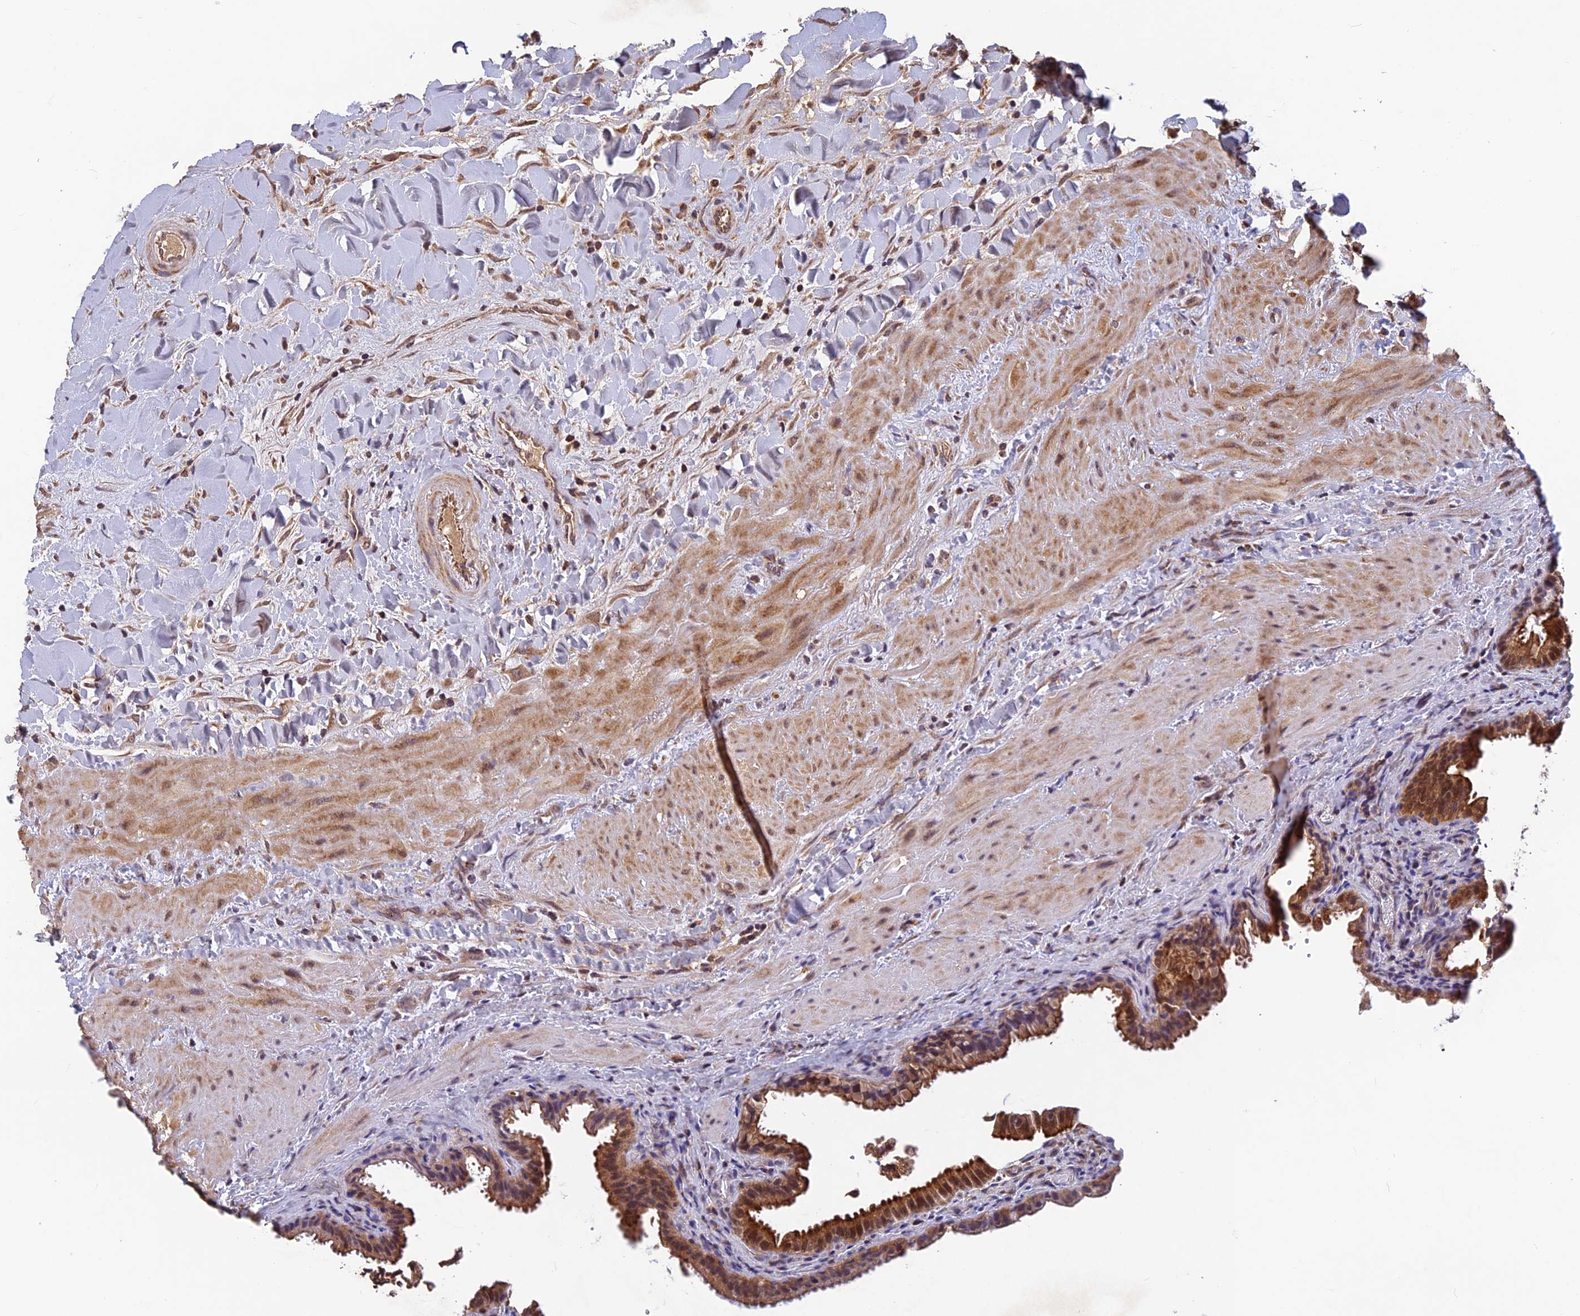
{"staining": {"intensity": "strong", "quantity": ">75%", "location": "cytoplasmic/membranous"}, "tissue": "gallbladder", "cell_type": "Glandular cells", "image_type": "normal", "snomed": [{"axis": "morphology", "description": "Normal tissue, NOS"}, {"axis": "topography", "description": "Gallbladder"}], "caption": "DAB immunohistochemical staining of normal gallbladder reveals strong cytoplasmic/membranous protein positivity in approximately >75% of glandular cells. (DAB (3,3'-diaminobenzidine) IHC, brown staining for protein, blue staining for nuclei).", "gene": "CCDC15", "patient": {"sex": "male", "age": 24}}